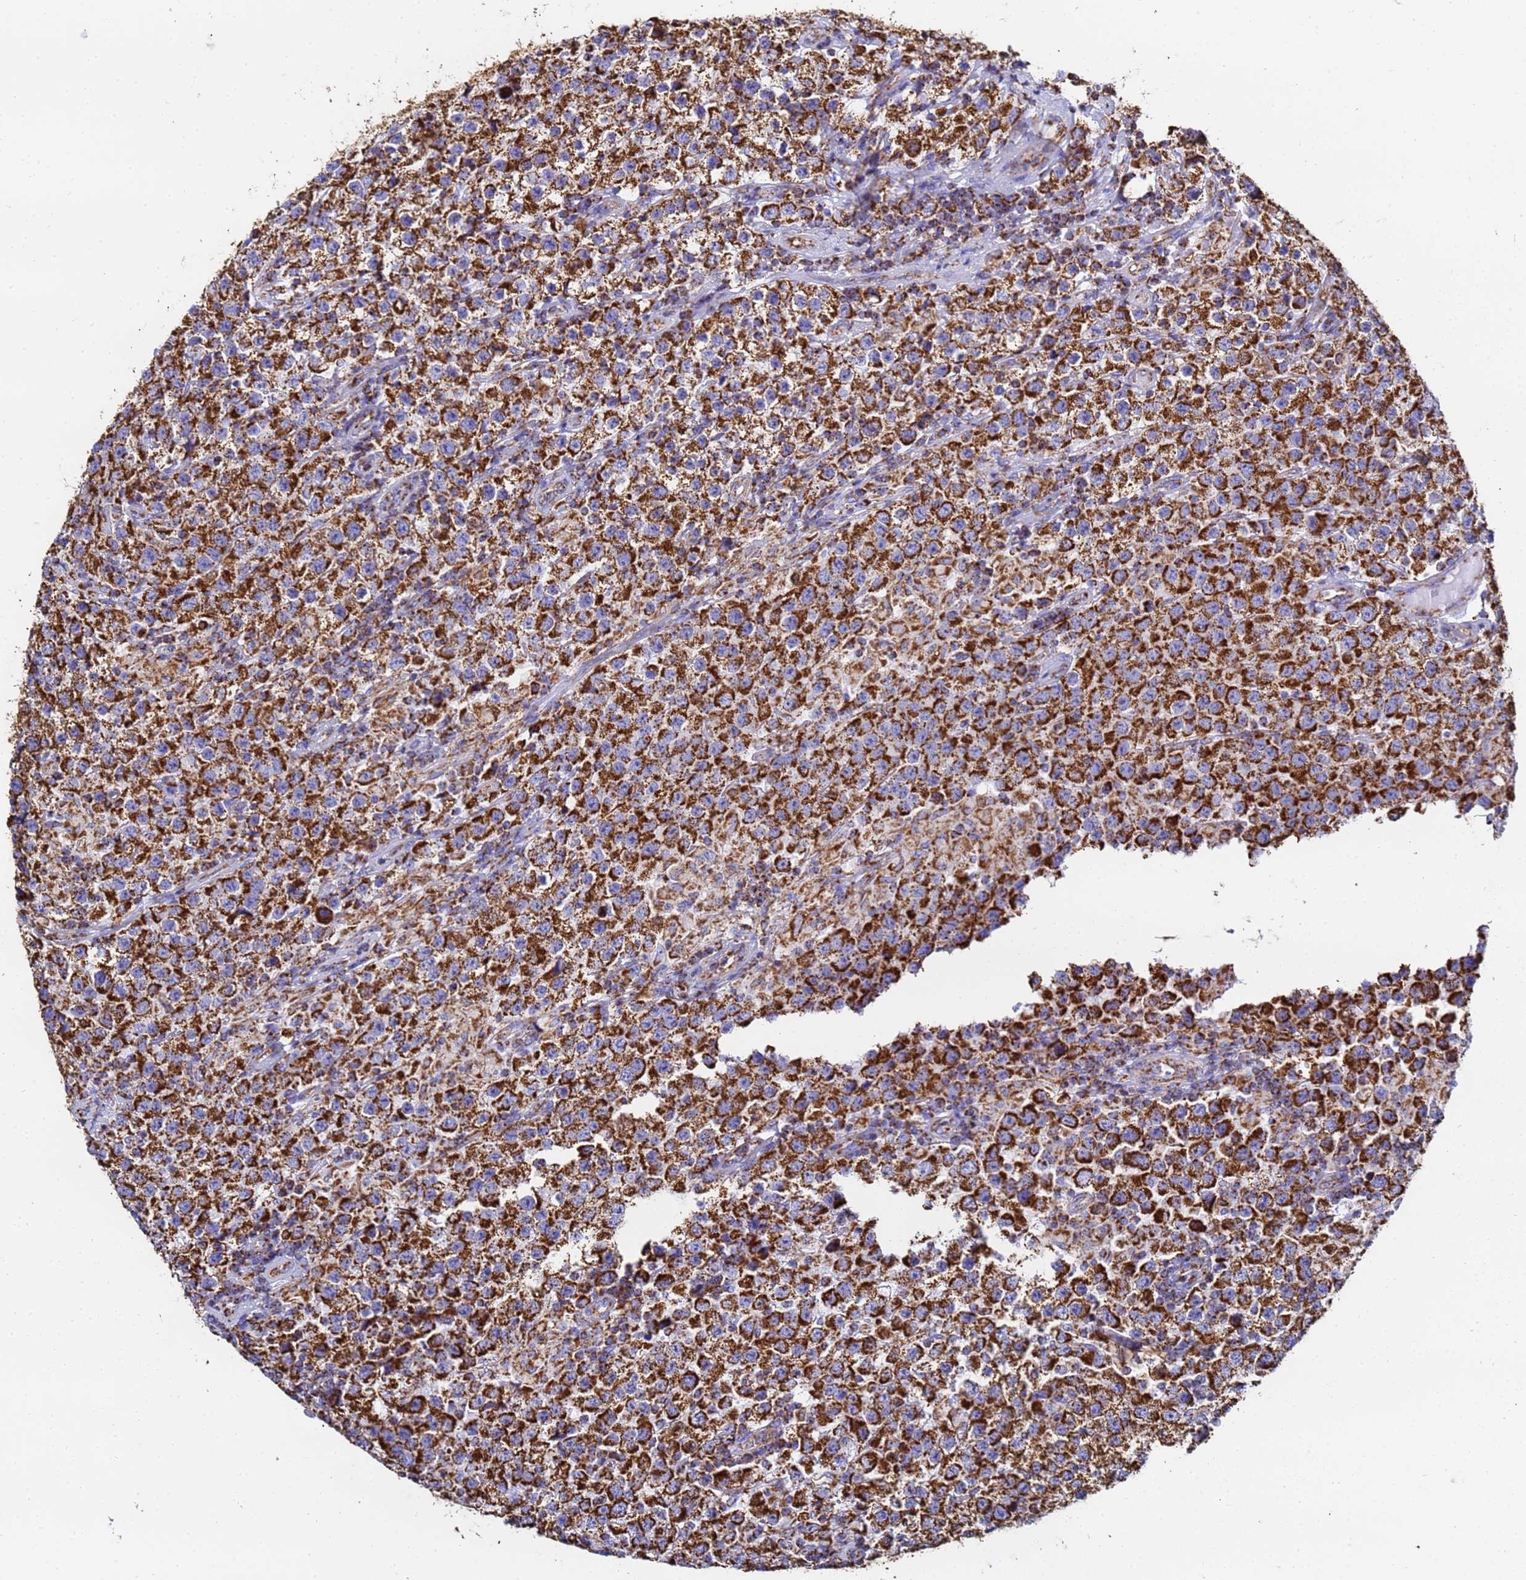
{"staining": {"intensity": "strong", "quantity": ">75%", "location": "cytoplasmic/membranous"}, "tissue": "testis cancer", "cell_type": "Tumor cells", "image_type": "cancer", "snomed": [{"axis": "morphology", "description": "Seminoma, NOS"}, {"axis": "morphology", "description": "Carcinoma, Embryonal, NOS"}, {"axis": "topography", "description": "Testis"}], "caption": "Testis cancer (embryonal carcinoma) stained for a protein reveals strong cytoplasmic/membranous positivity in tumor cells.", "gene": "PHB2", "patient": {"sex": "male", "age": 41}}